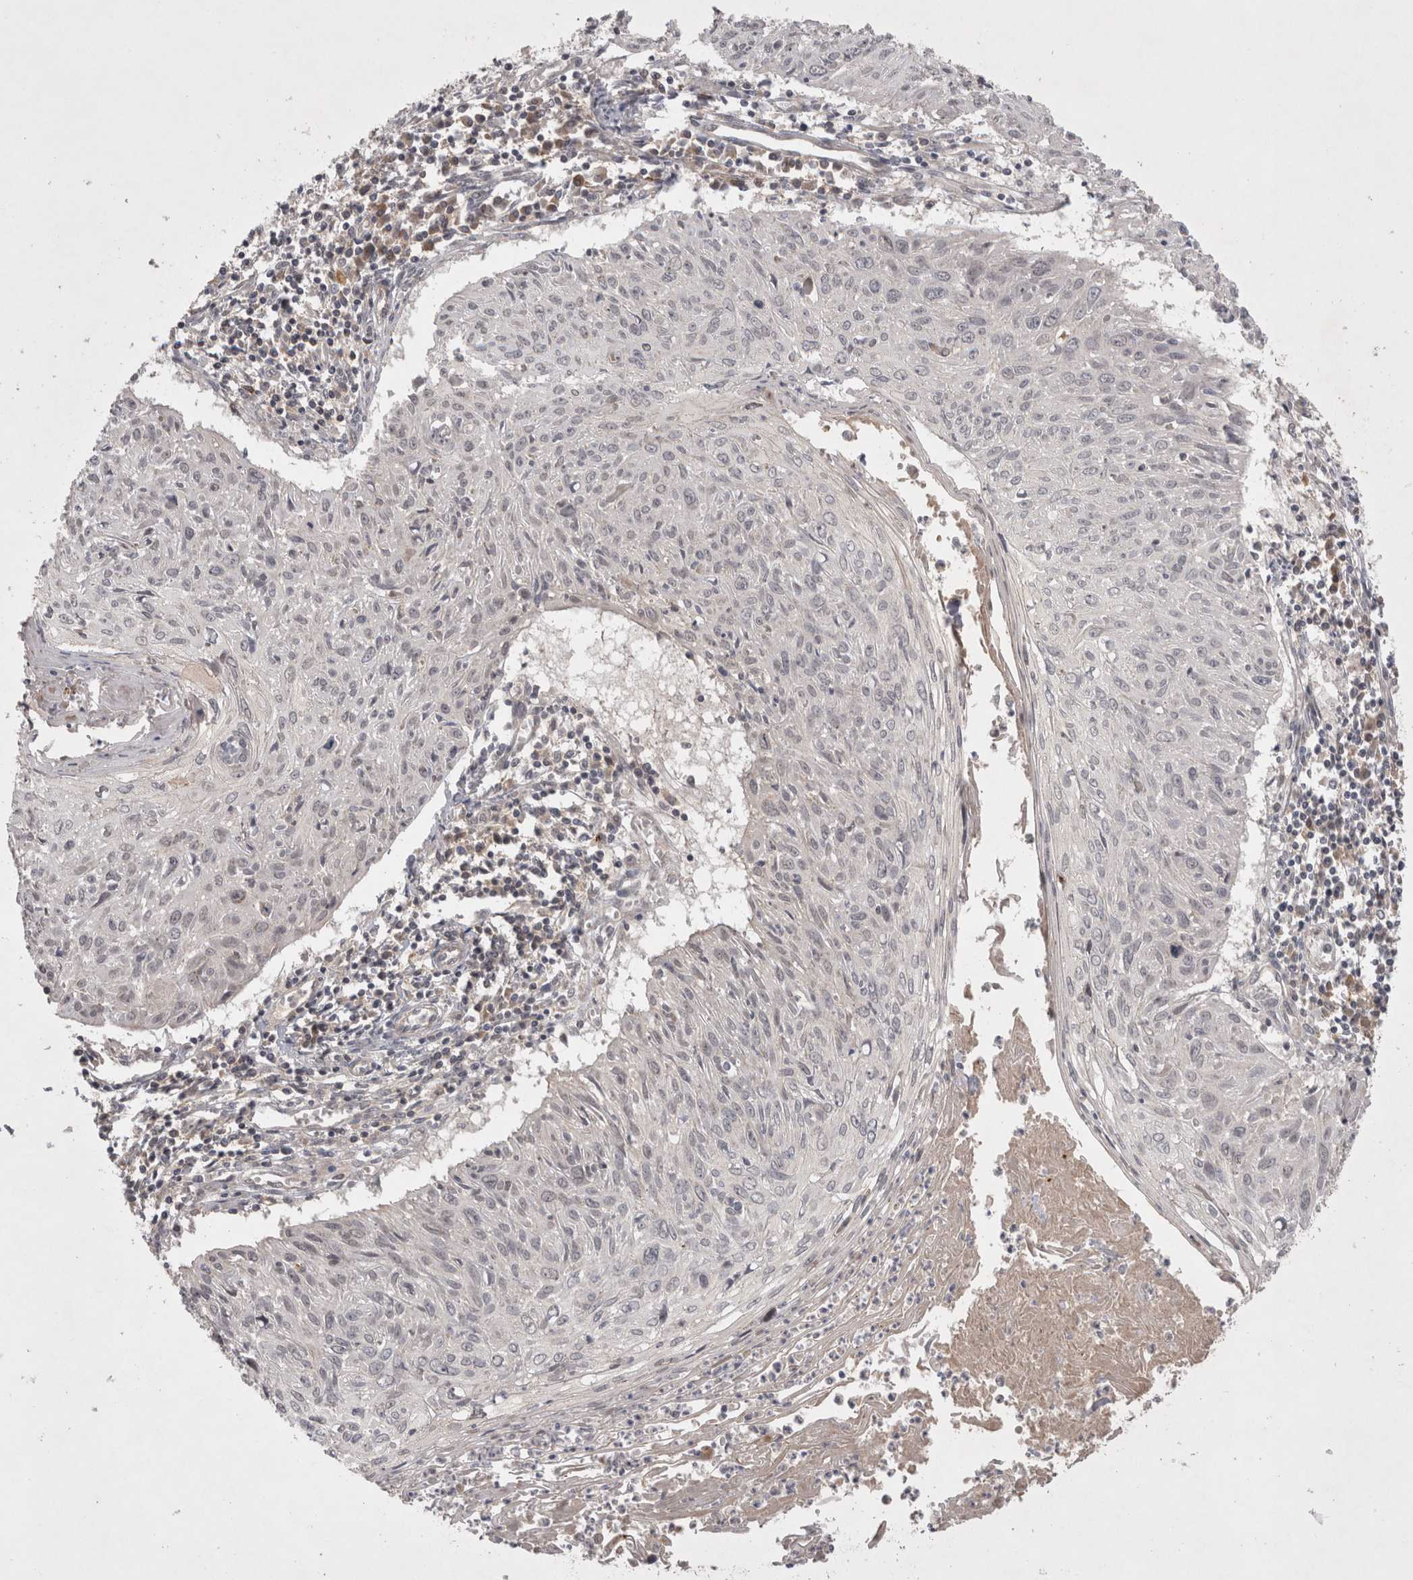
{"staining": {"intensity": "negative", "quantity": "none", "location": "none"}, "tissue": "cervical cancer", "cell_type": "Tumor cells", "image_type": "cancer", "snomed": [{"axis": "morphology", "description": "Squamous cell carcinoma, NOS"}, {"axis": "topography", "description": "Cervix"}], "caption": "High power microscopy photomicrograph of an immunohistochemistry (IHC) photomicrograph of cervical cancer (squamous cell carcinoma), revealing no significant positivity in tumor cells.", "gene": "PLEKHM1", "patient": {"sex": "female", "age": 51}}